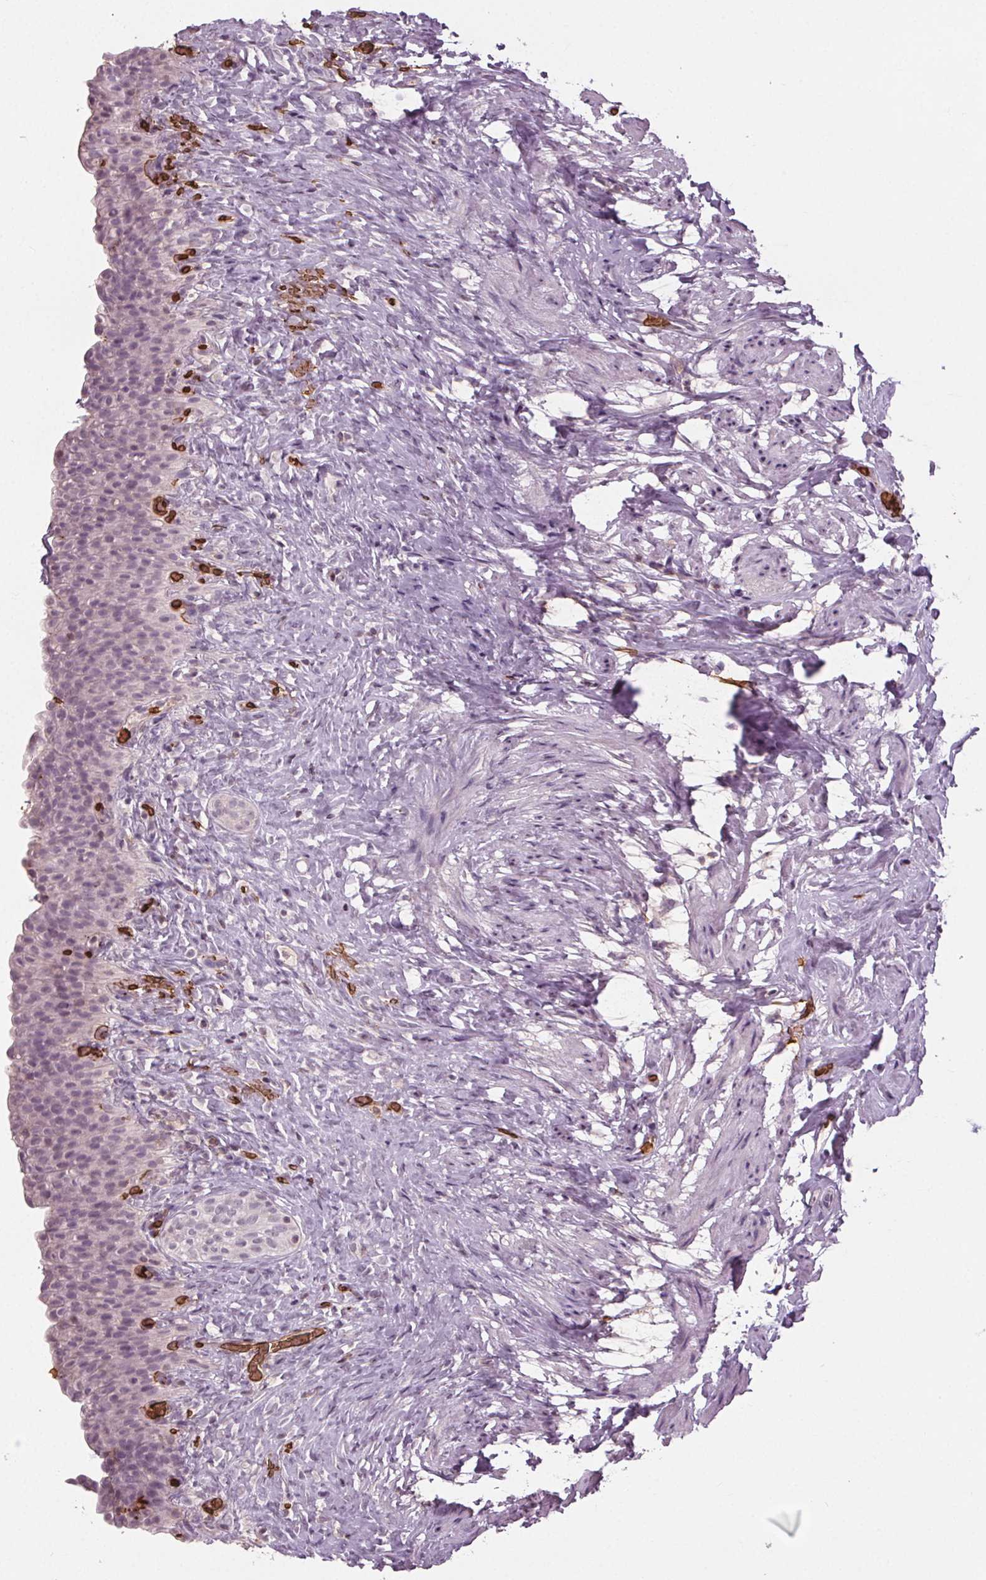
{"staining": {"intensity": "negative", "quantity": "none", "location": "none"}, "tissue": "urinary bladder", "cell_type": "Urothelial cells", "image_type": "normal", "snomed": [{"axis": "morphology", "description": "Normal tissue, NOS"}, {"axis": "topography", "description": "Urinary bladder"}, {"axis": "topography", "description": "Prostate"}], "caption": "An IHC histopathology image of normal urinary bladder is shown. There is no staining in urothelial cells of urinary bladder. (Immunohistochemistry, brightfield microscopy, high magnification).", "gene": "SLC4A1", "patient": {"sex": "male", "age": 76}}